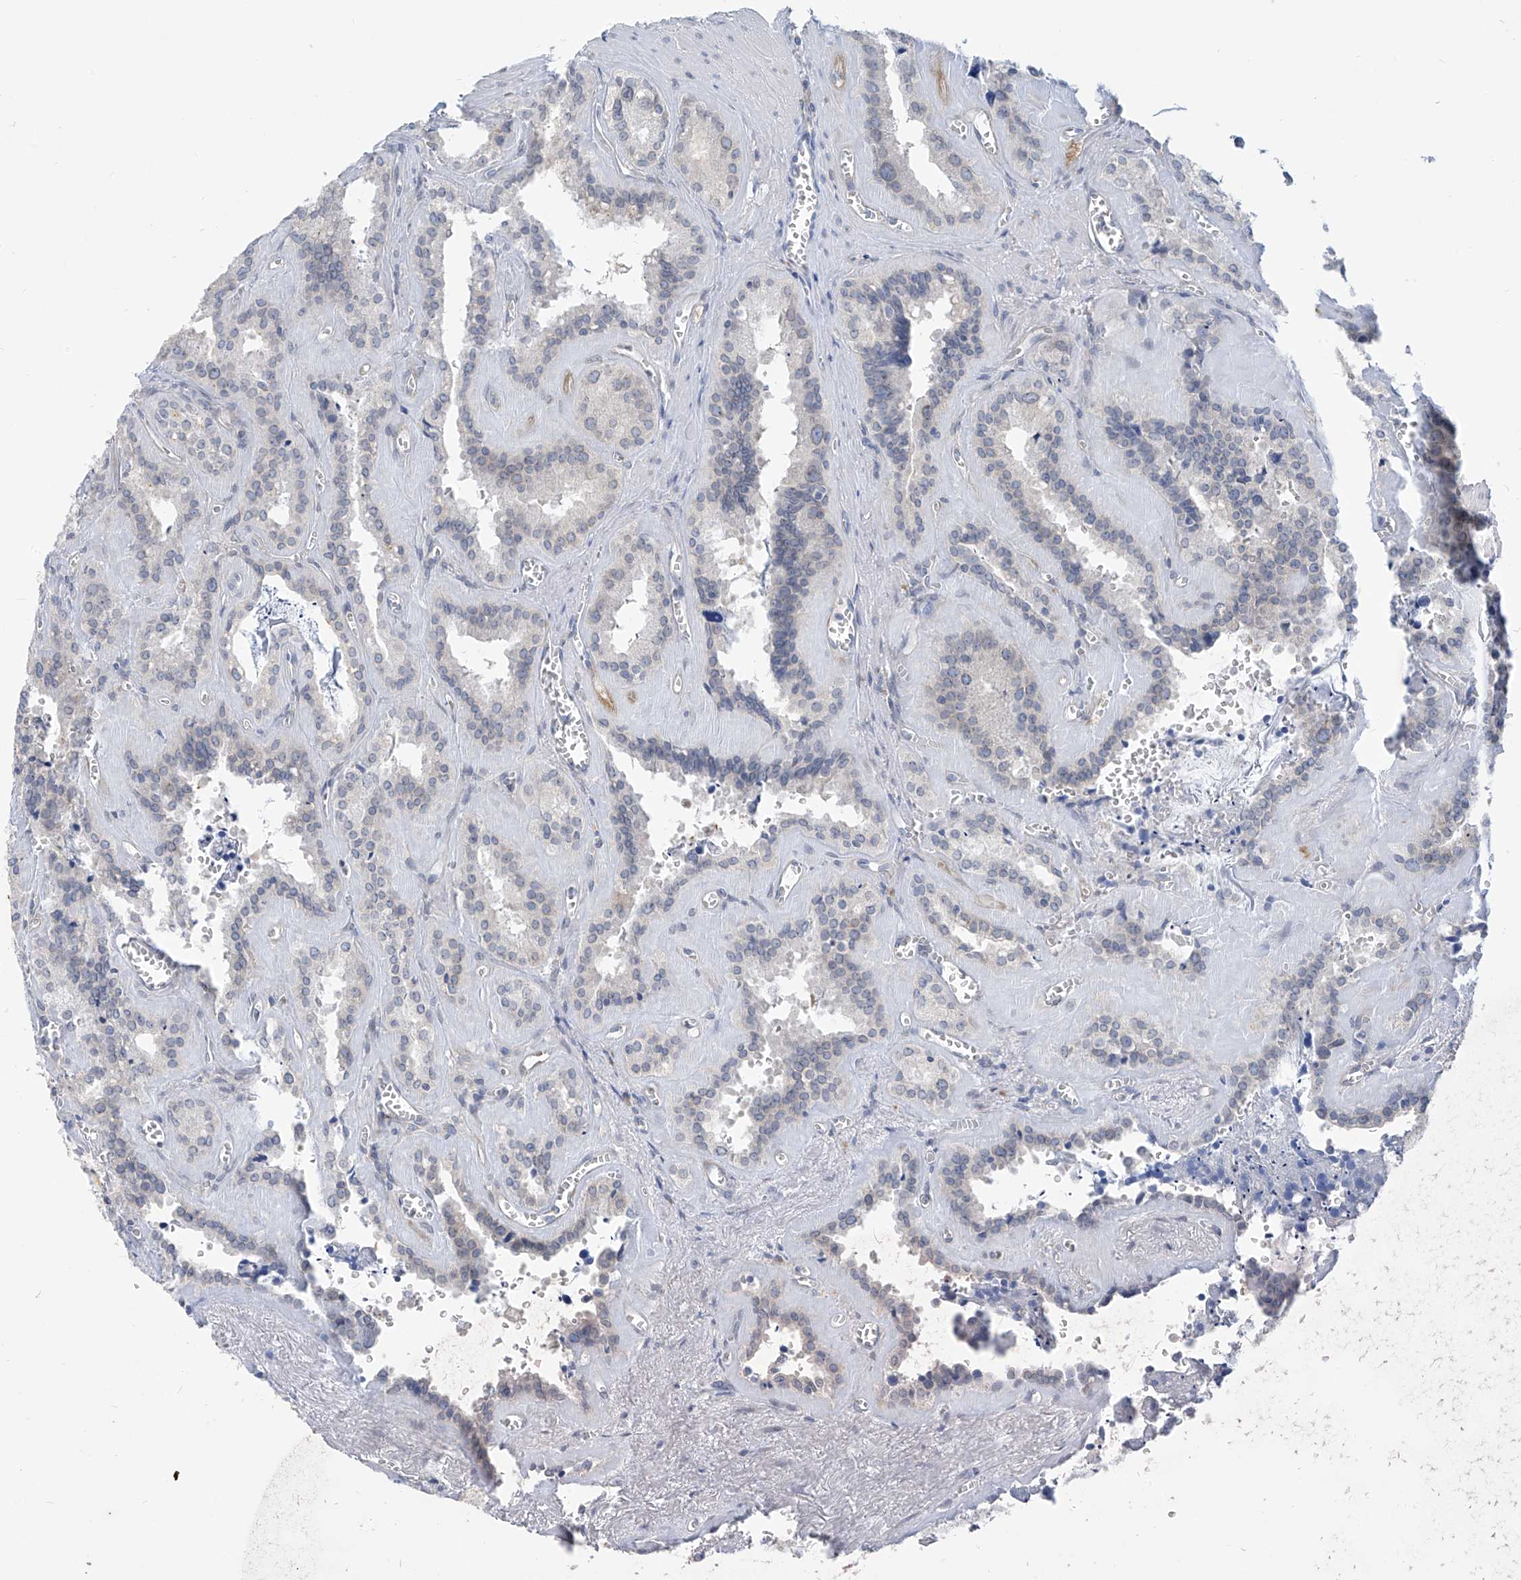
{"staining": {"intensity": "negative", "quantity": "none", "location": "none"}, "tissue": "seminal vesicle", "cell_type": "Glandular cells", "image_type": "normal", "snomed": [{"axis": "morphology", "description": "Normal tissue, NOS"}, {"axis": "topography", "description": "Prostate"}, {"axis": "topography", "description": "Seminal veicle"}], "caption": "An immunohistochemistry (IHC) micrograph of benign seminal vesicle is shown. There is no staining in glandular cells of seminal vesicle.", "gene": "KRTAP25", "patient": {"sex": "male", "age": 59}}